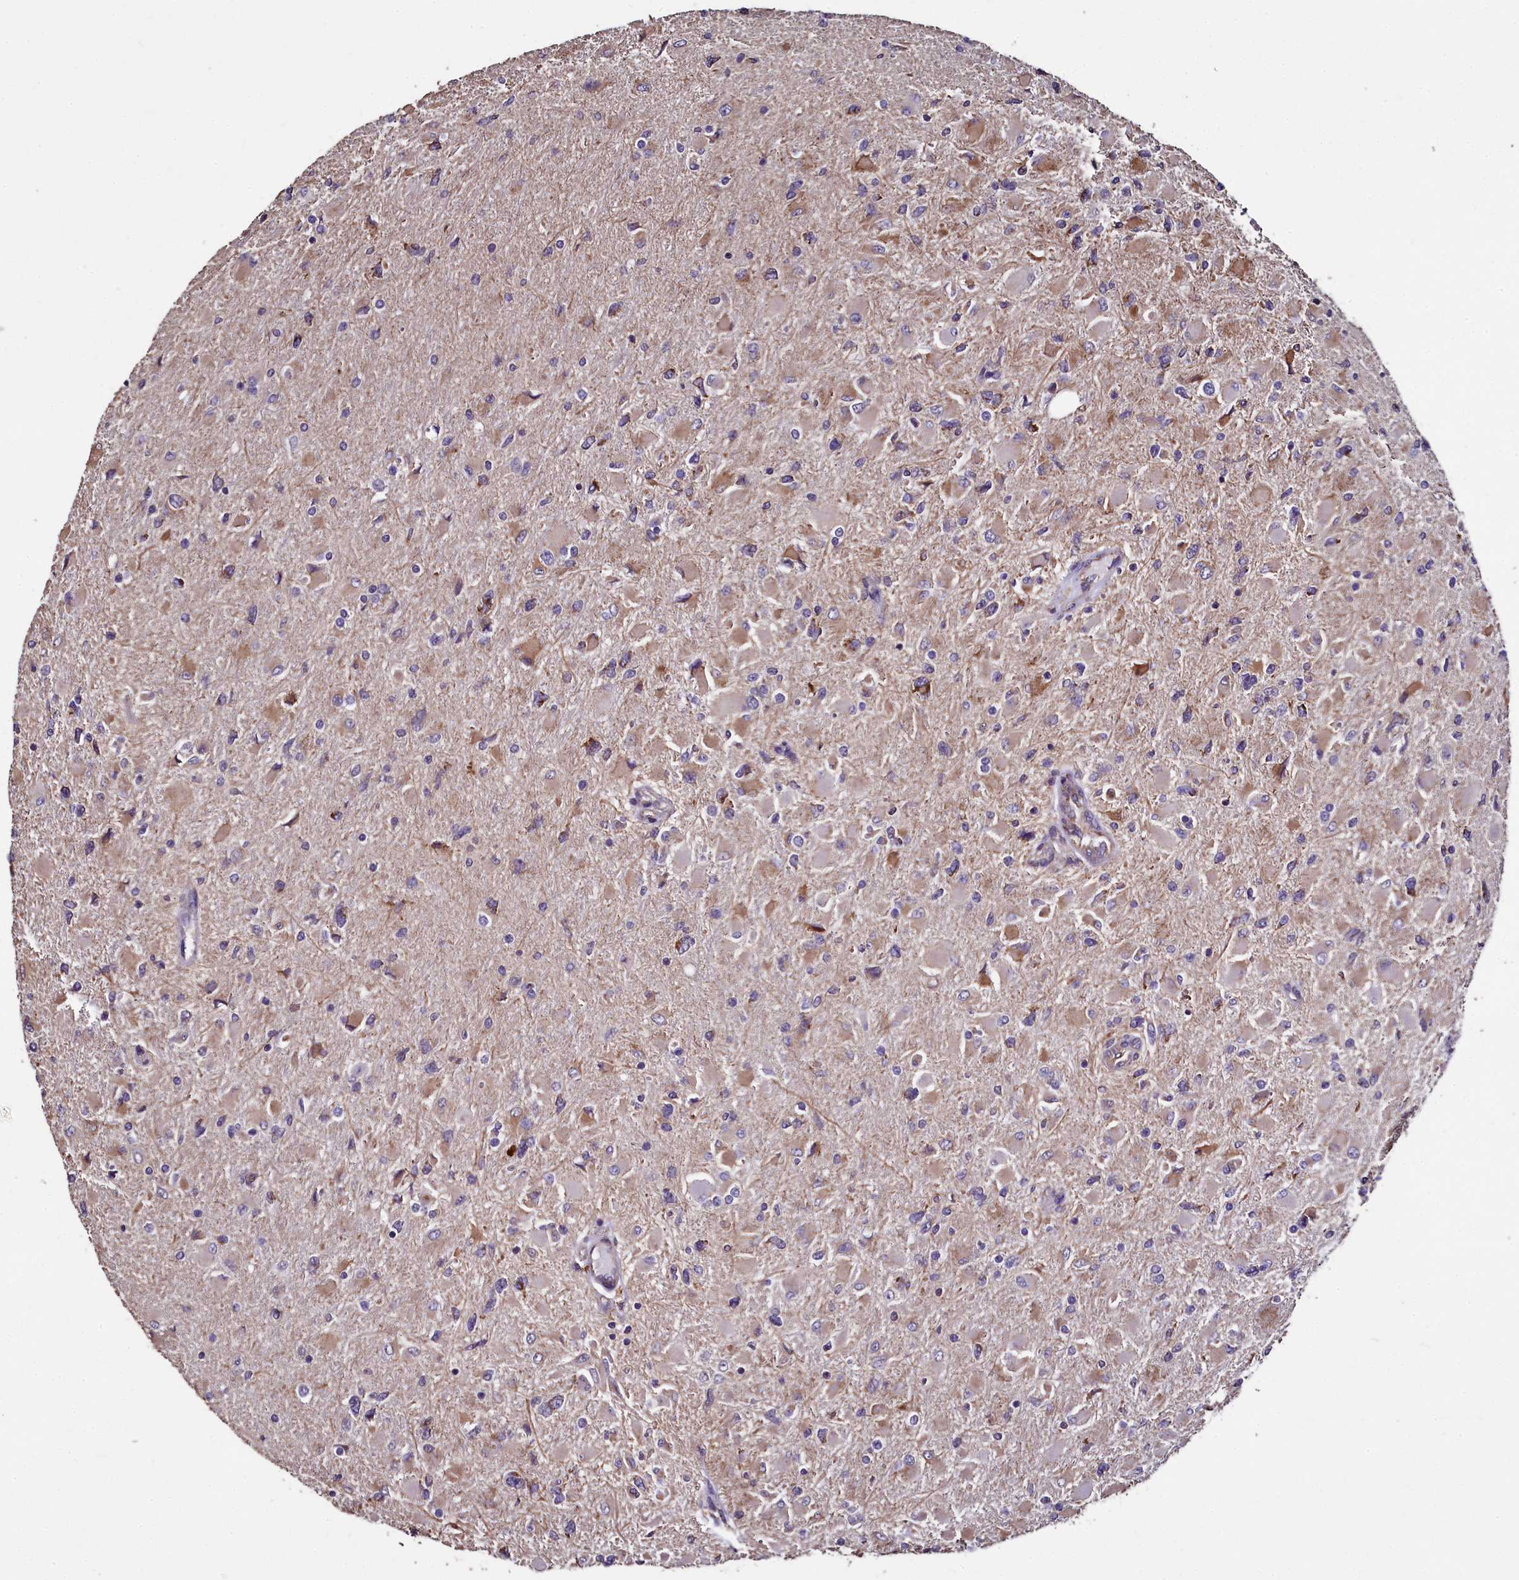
{"staining": {"intensity": "negative", "quantity": "none", "location": "none"}, "tissue": "glioma", "cell_type": "Tumor cells", "image_type": "cancer", "snomed": [{"axis": "morphology", "description": "Glioma, malignant, High grade"}, {"axis": "topography", "description": "Cerebral cortex"}], "caption": "Glioma was stained to show a protein in brown. There is no significant expression in tumor cells. (Immunohistochemistry (ihc), brightfield microscopy, high magnification).", "gene": "COQ9", "patient": {"sex": "female", "age": 36}}